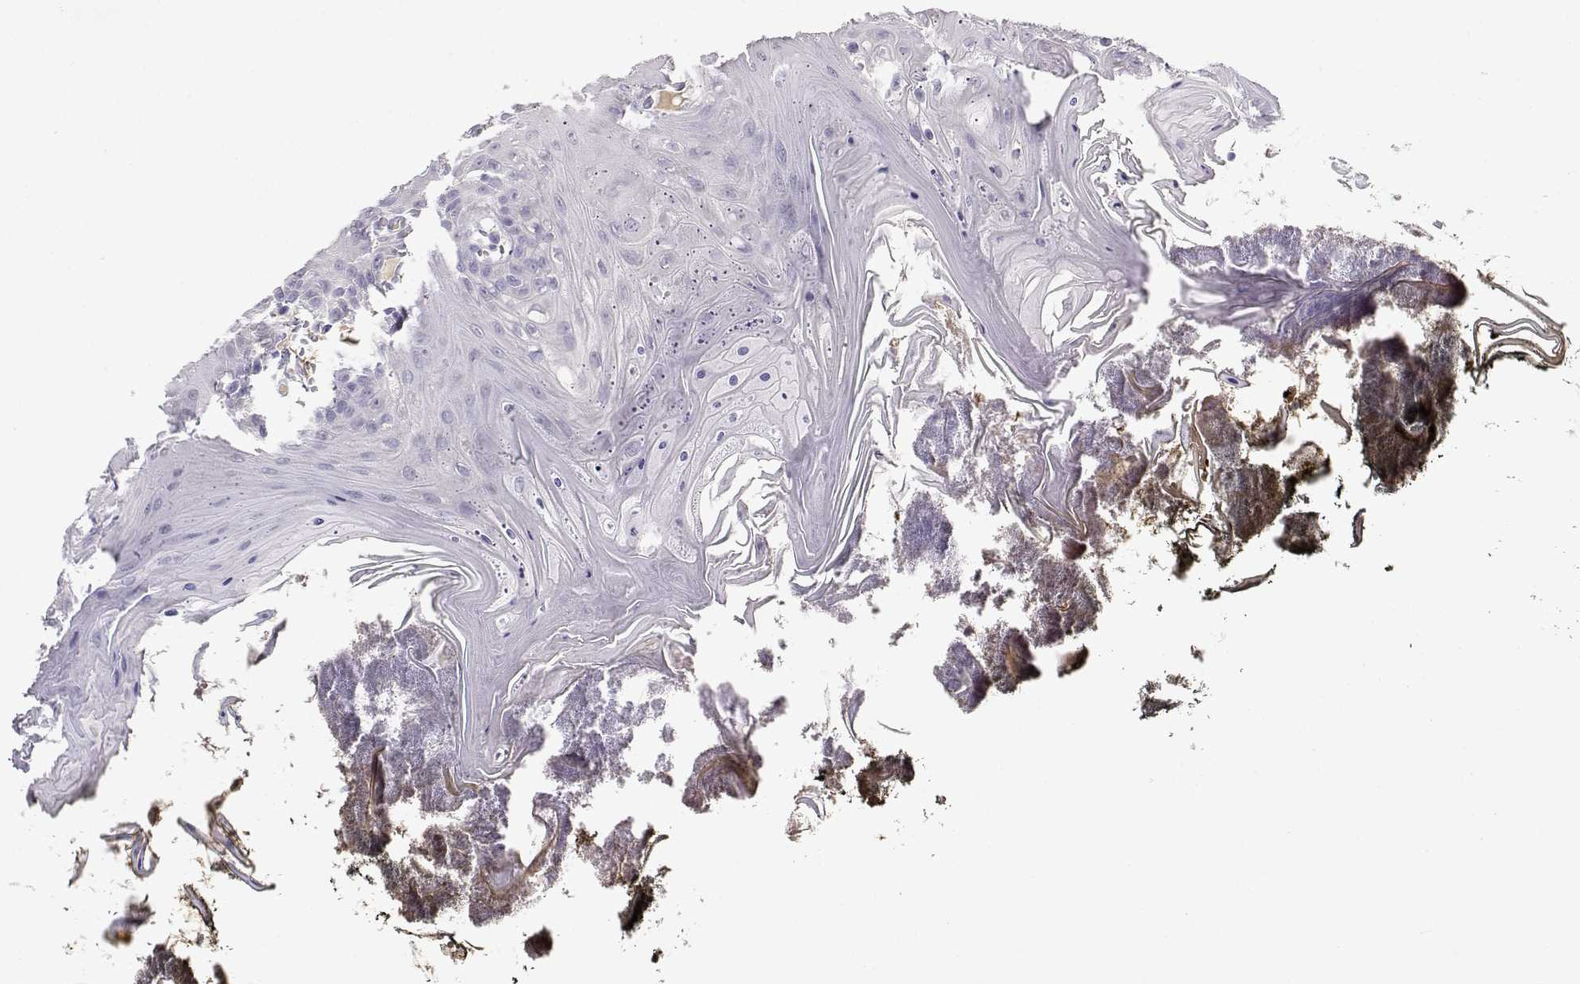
{"staining": {"intensity": "negative", "quantity": "none", "location": "none"}, "tissue": "oral mucosa", "cell_type": "Squamous epithelial cells", "image_type": "normal", "snomed": [{"axis": "morphology", "description": "Normal tissue, NOS"}, {"axis": "topography", "description": "Oral tissue"}], "caption": "Squamous epithelial cells show no significant protein positivity in benign oral mucosa.", "gene": "GPR174", "patient": {"sex": "male", "age": 9}}